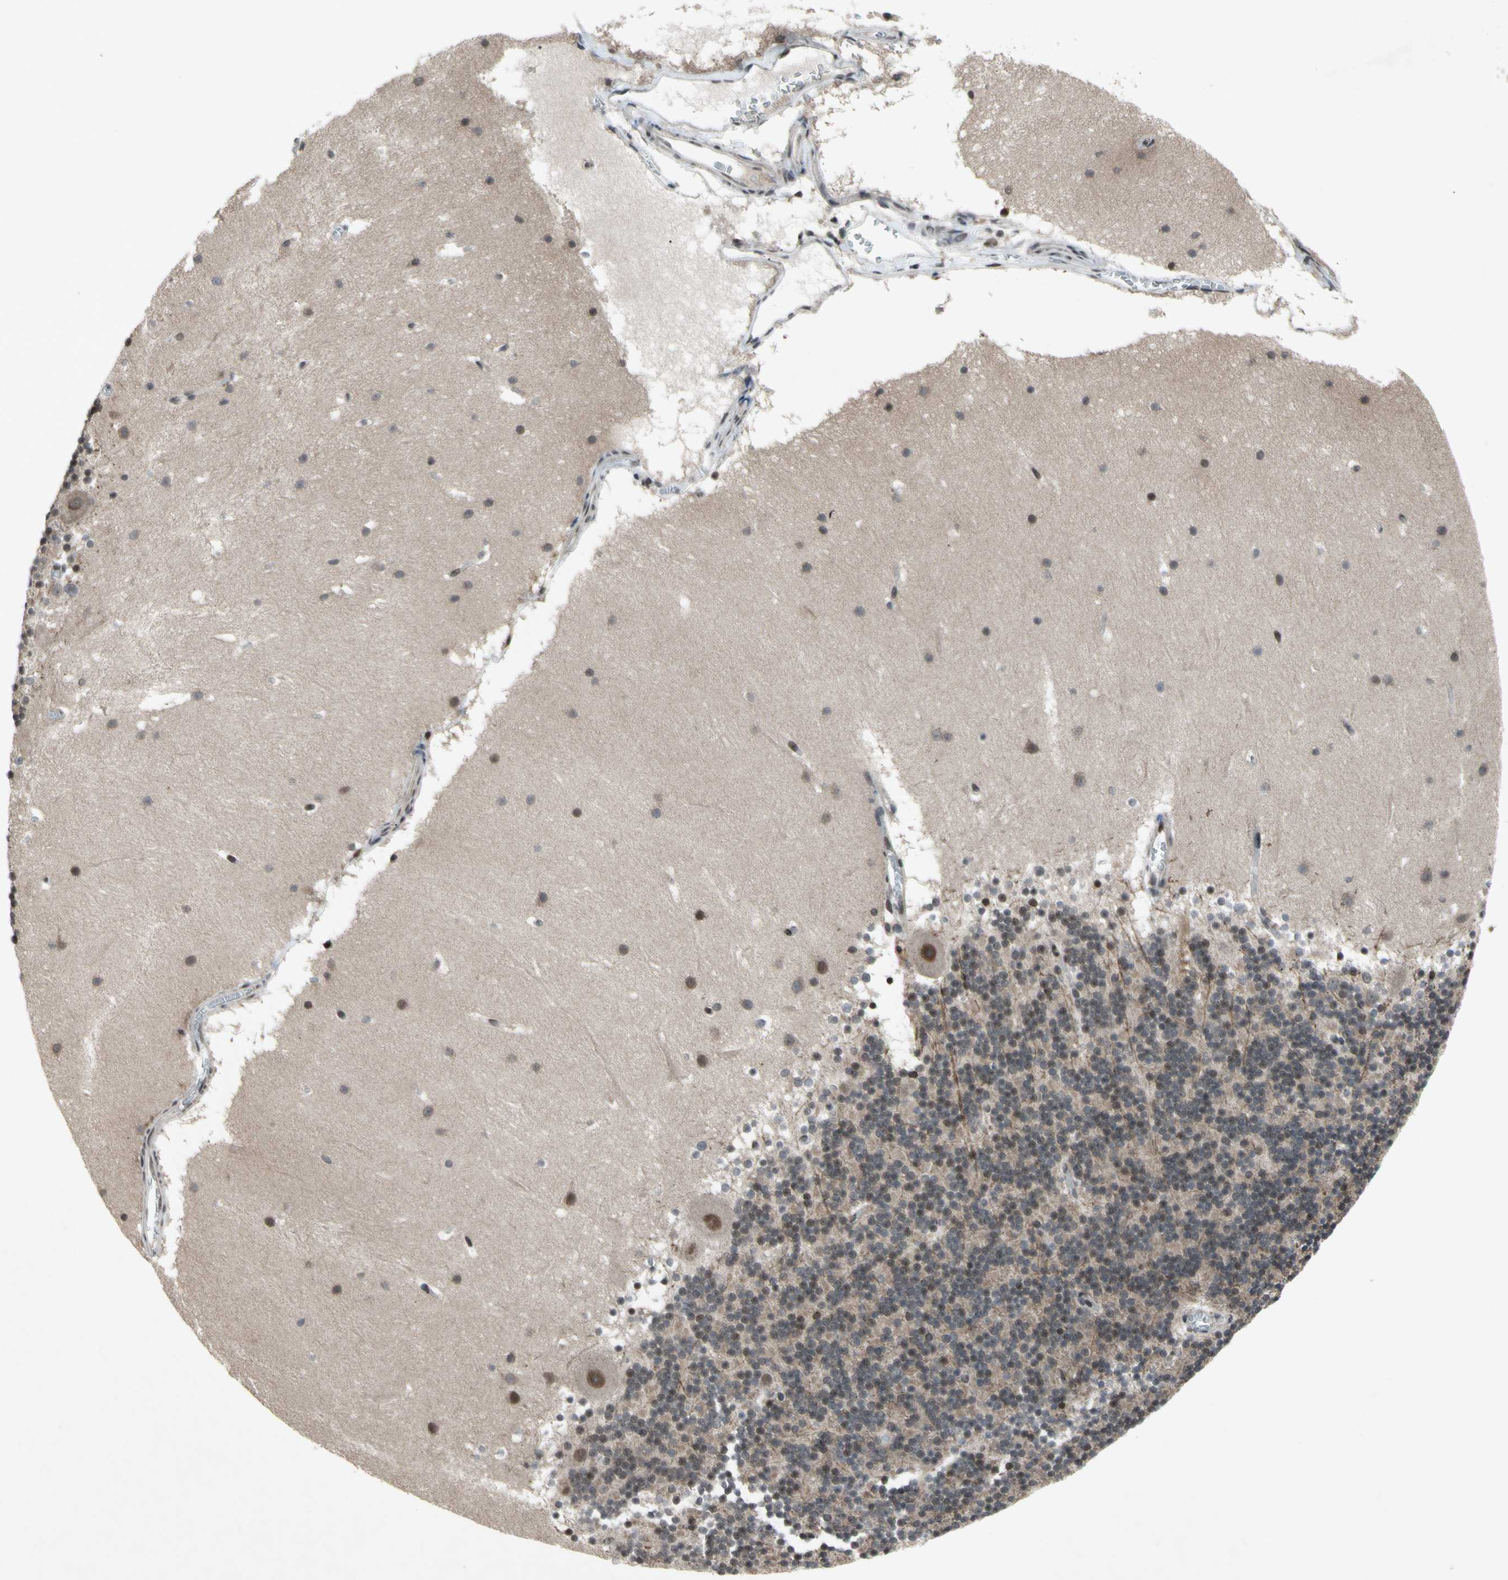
{"staining": {"intensity": "weak", "quantity": "25%-75%", "location": "cytoplasmic/membranous"}, "tissue": "cerebellum", "cell_type": "Cells in granular layer", "image_type": "normal", "snomed": [{"axis": "morphology", "description": "Normal tissue, NOS"}, {"axis": "topography", "description": "Cerebellum"}], "caption": "IHC of benign cerebellum displays low levels of weak cytoplasmic/membranous staining in about 25%-75% of cells in granular layer.", "gene": "XPO1", "patient": {"sex": "female", "age": 19}}